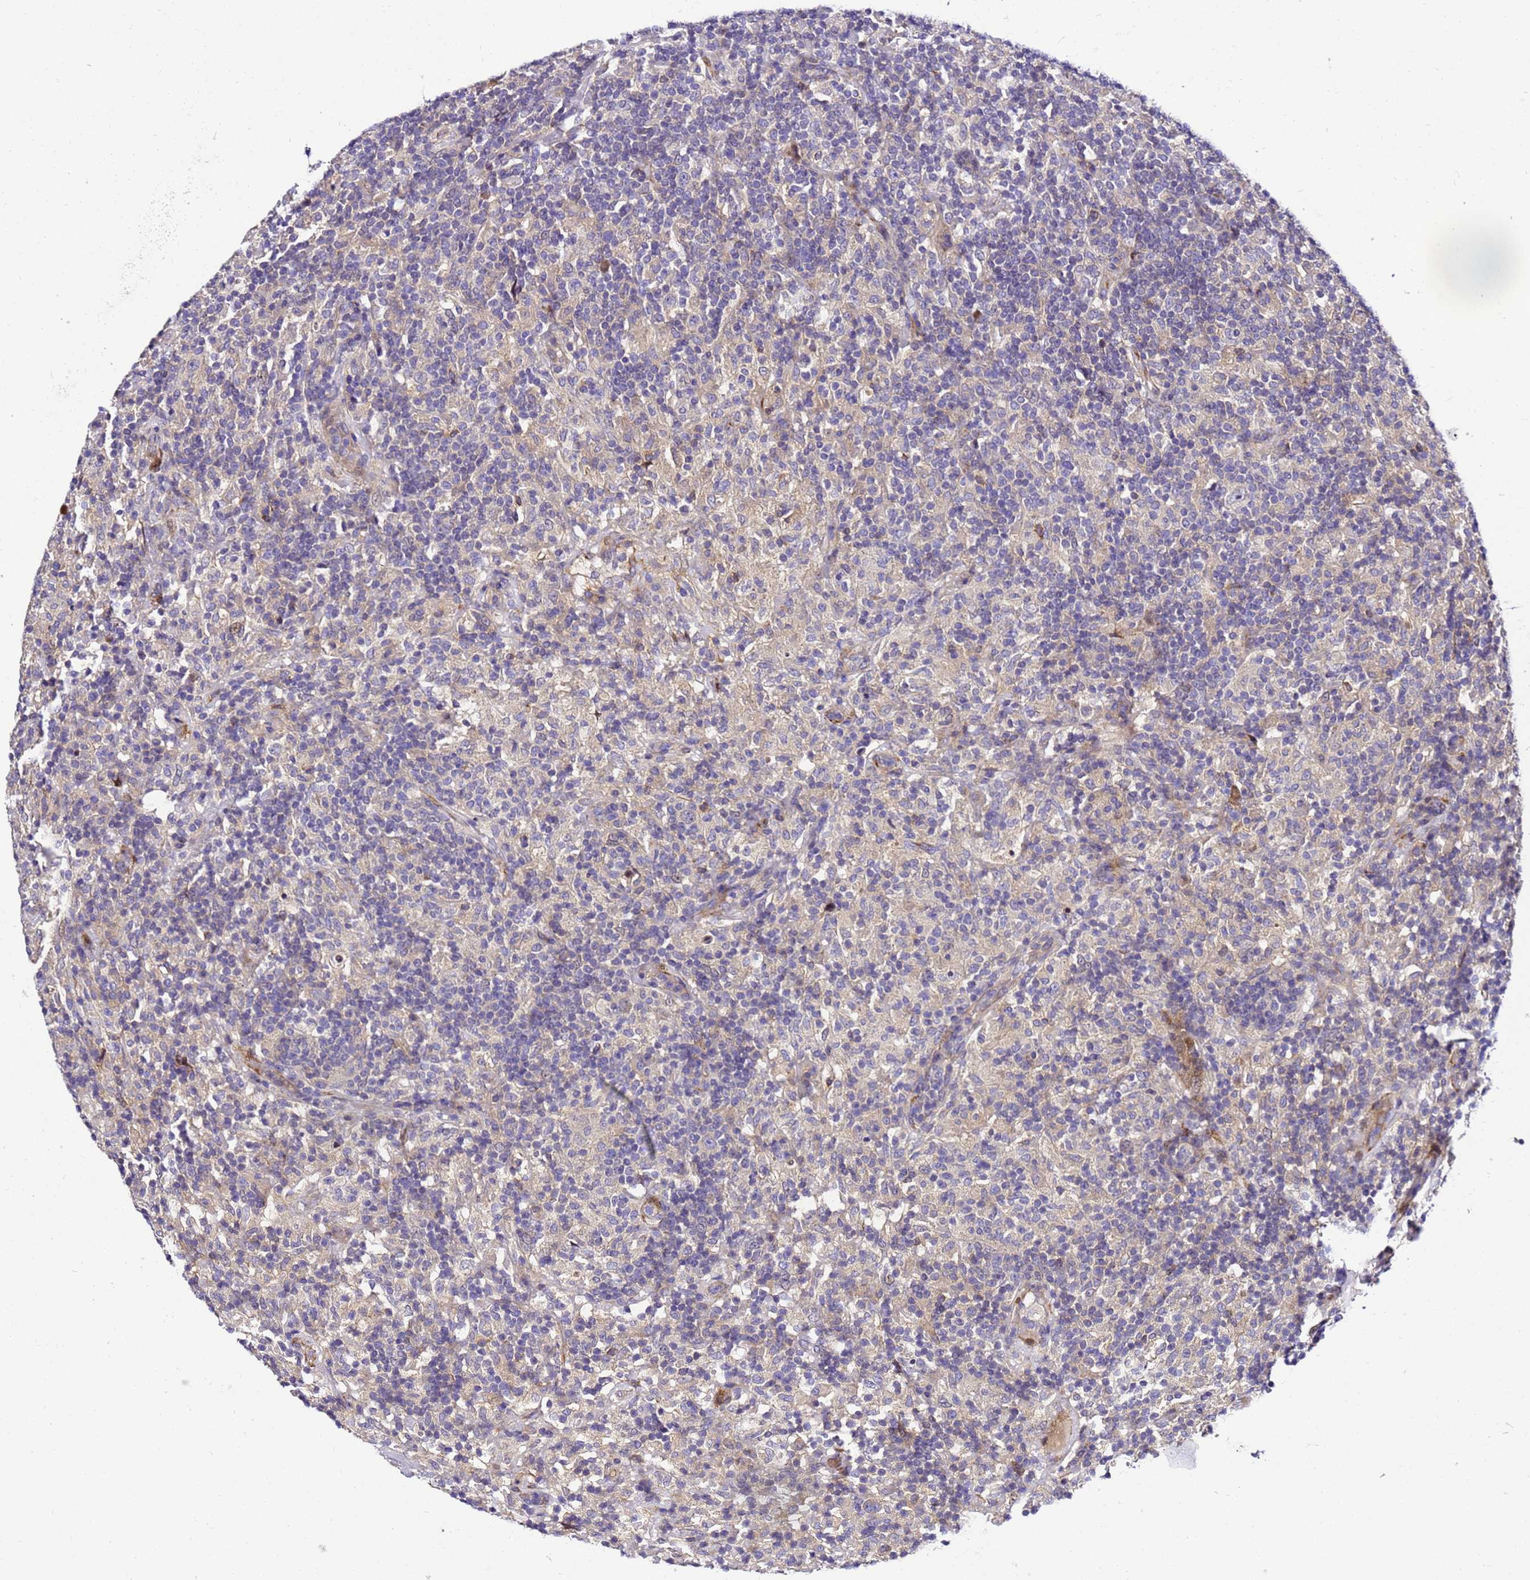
{"staining": {"intensity": "weak", "quantity": "25%-75%", "location": "cytoplasmic/membranous"}, "tissue": "lymphoma", "cell_type": "Tumor cells", "image_type": "cancer", "snomed": [{"axis": "morphology", "description": "Hodgkin's disease, NOS"}, {"axis": "topography", "description": "Lymph node"}], "caption": "Brown immunohistochemical staining in human Hodgkin's disease reveals weak cytoplasmic/membranous expression in approximately 25%-75% of tumor cells.", "gene": "ZNF417", "patient": {"sex": "male", "age": 70}}